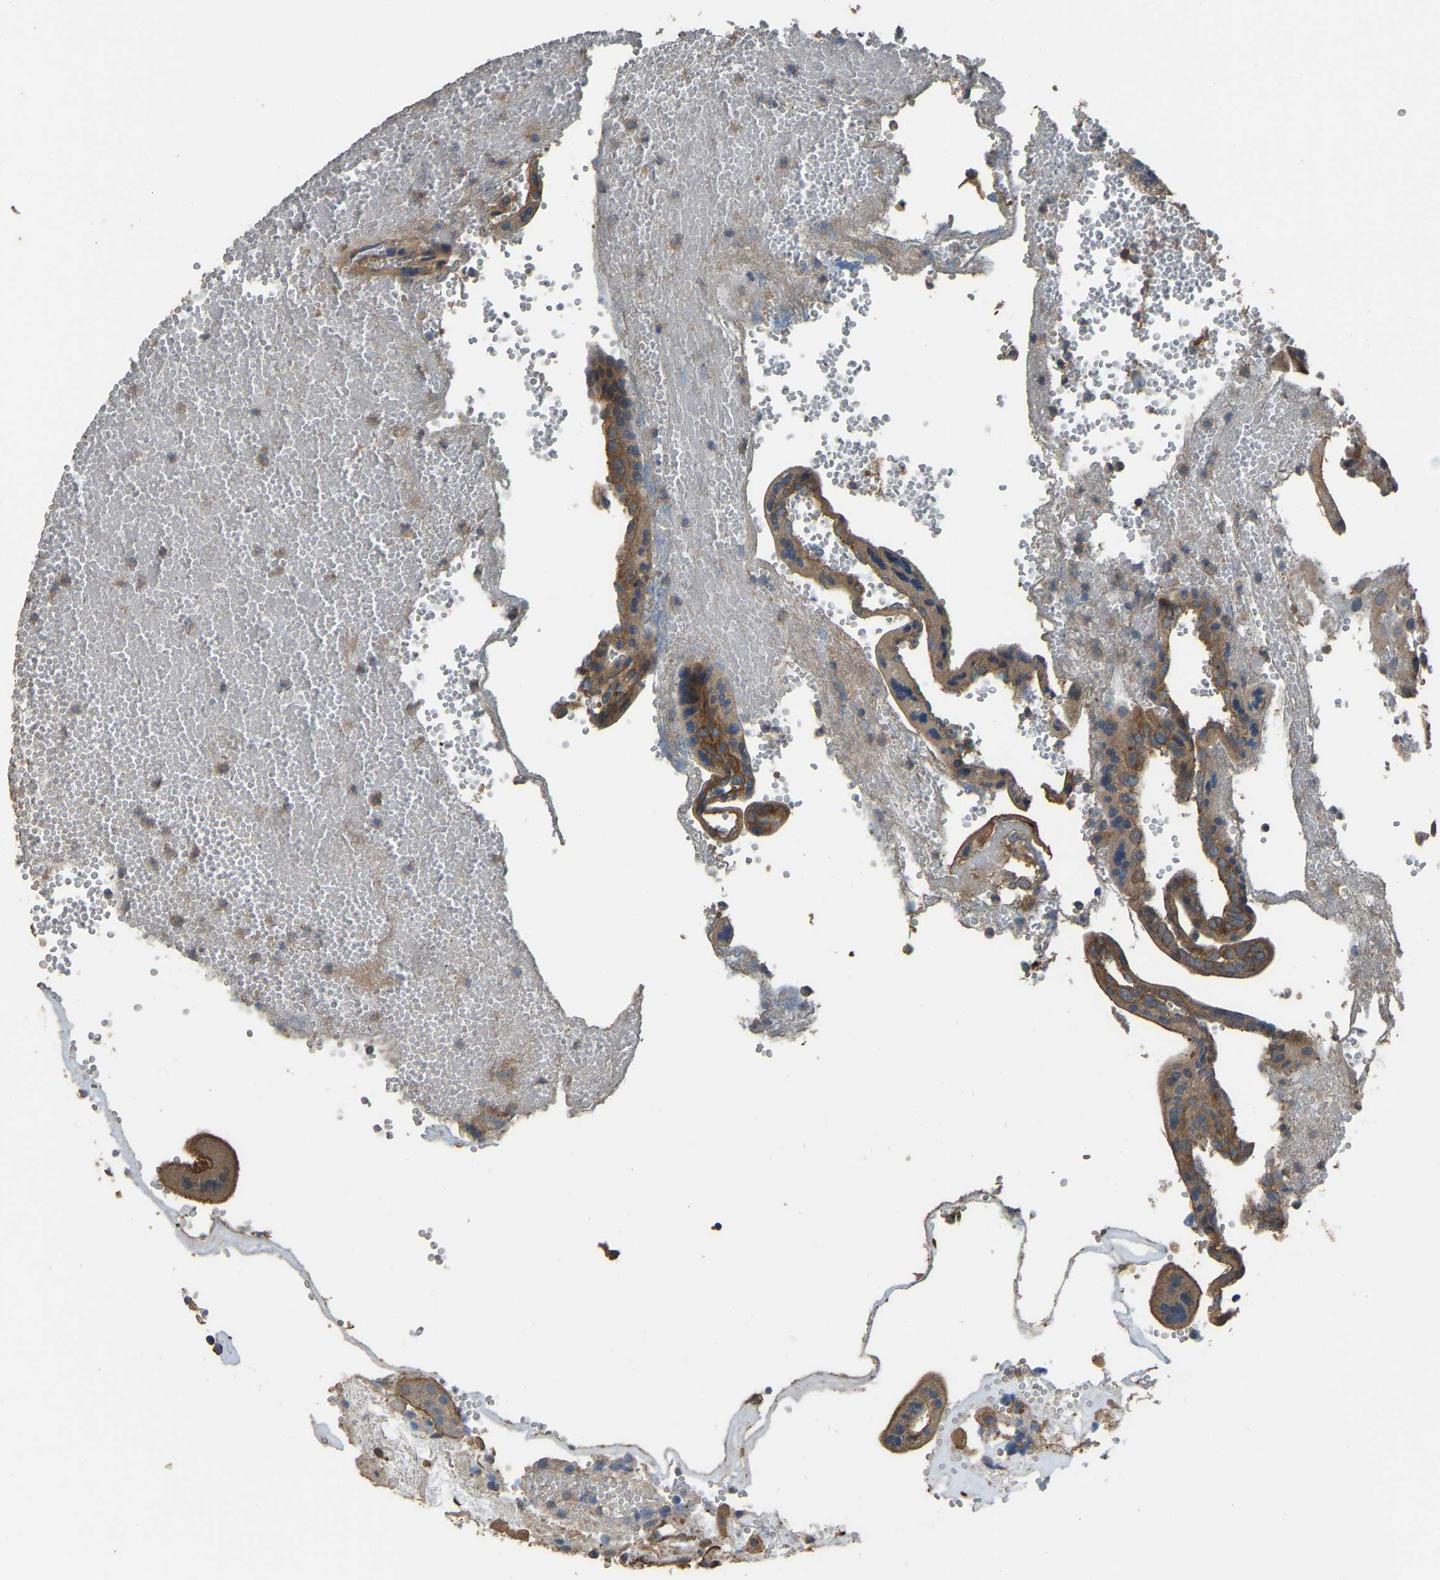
{"staining": {"intensity": "weak", "quantity": ">75%", "location": "cytoplasmic/membranous"}, "tissue": "placenta", "cell_type": "Trophoblastic cells", "image_type": "normal", "snomed": [{"axis": "morphology", "description": "Normal tissue, NOS"}, {"axis": "topography", "description": "Placenta"}], "caption": "Brown immunohistochemical staining in benign human placenta reveals weak cytoplasmic/membranous positivity in about >75% of trophoblastic cells. Immunohistochemistry stains the protein in brown and the nuclei are stained blue.", "gene": "SLC4A2", "patient": {"sex": "female", "age": 18}}